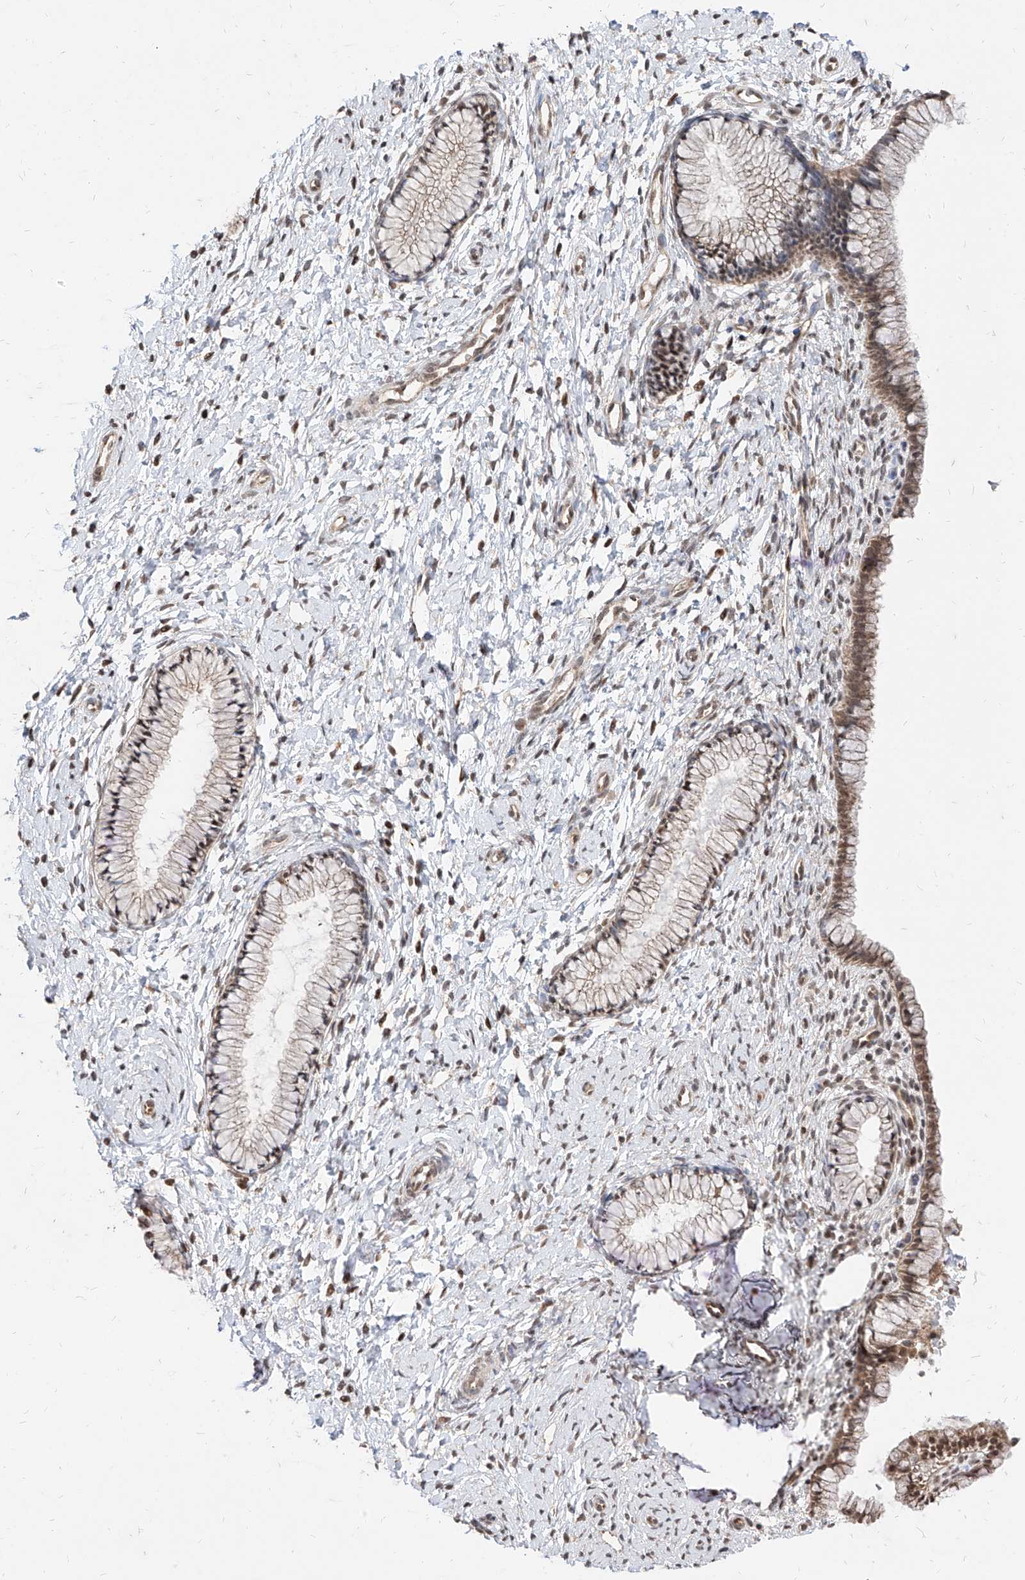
{"staining": {"intensity": "moderate", "quantity": "25%-75%", "location": "cytoplasmic/membranous,nuclear"}, "tissue": "cervix", "cell_type": "Glandular cells", "image_type": "normal", "snomed": [{"axis": "morphology", "description": "Normal tissue, NOS"}, {"axis": "topography", "description": "Cervix"}], "caption": "Immunohistochemistry of benign human cervix reveals medium levels of moderate cytoplasmic/membranous,nuclear staining in approximately 25%-75% of glandular cells.", "gene": "C8orf82", "patient": {"sex": "female", "age": 33}}